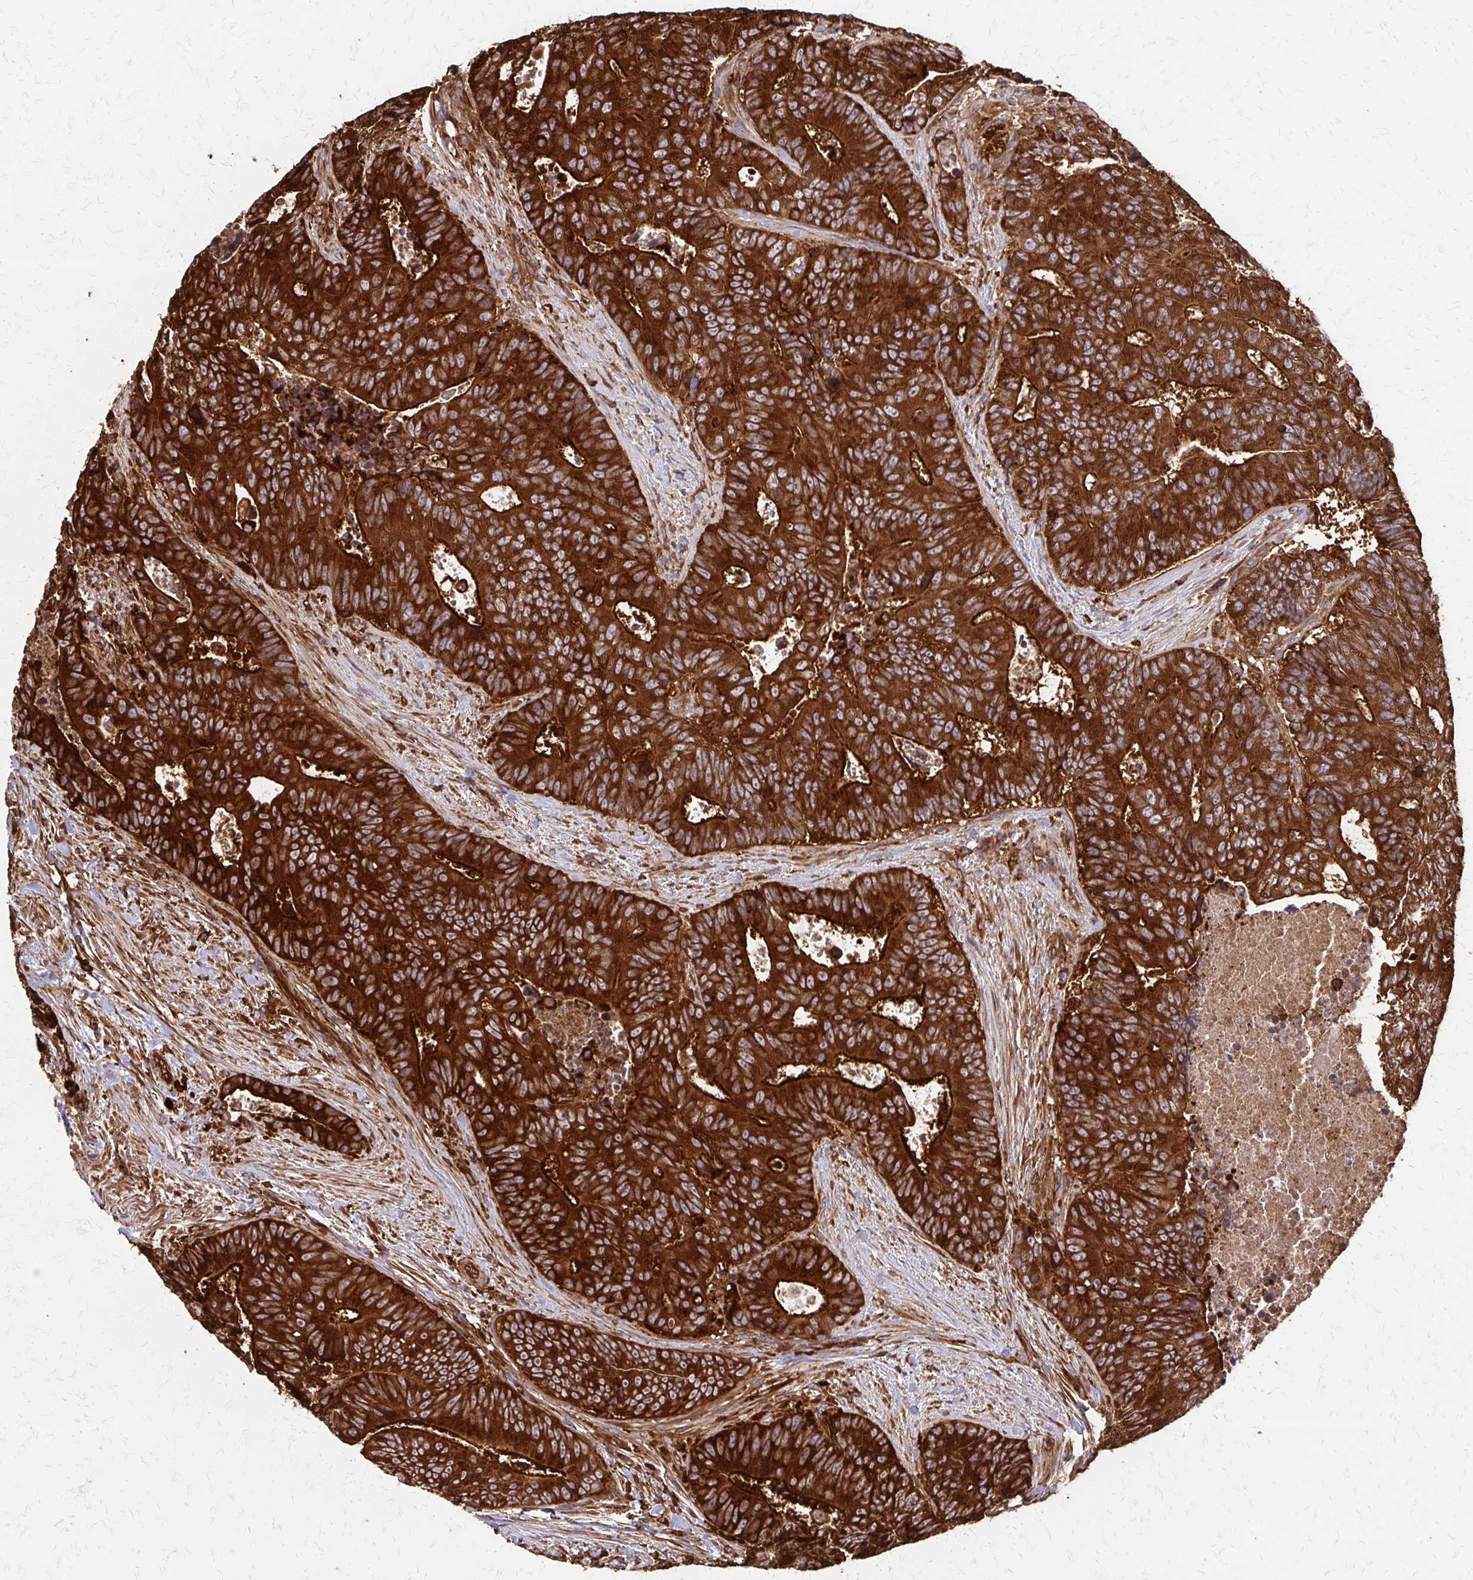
{"staining": {"intensity": "strong", "quantity": ">75%", "location": "cytoplasmic/membranous"}, "tissue": "colorectal cancer", "cell_type": "Tumor cells", "image_type": "cancer", "snomed": [{"axis": "morphology", "description": "Adenocarcinoma, NOS"}, {"axis": "topography", "description": "Colon"}], "caption": "Immunohistochemical staining of human colorectal cancer displays strong cytoplasmic/membranous protein expression in approximately >75% of tumor cells. (DAB = brown stain, brightfield microscopy at high magnification).", "gene": "EEF2", "patient": {"sex": "female", "age": 48}}